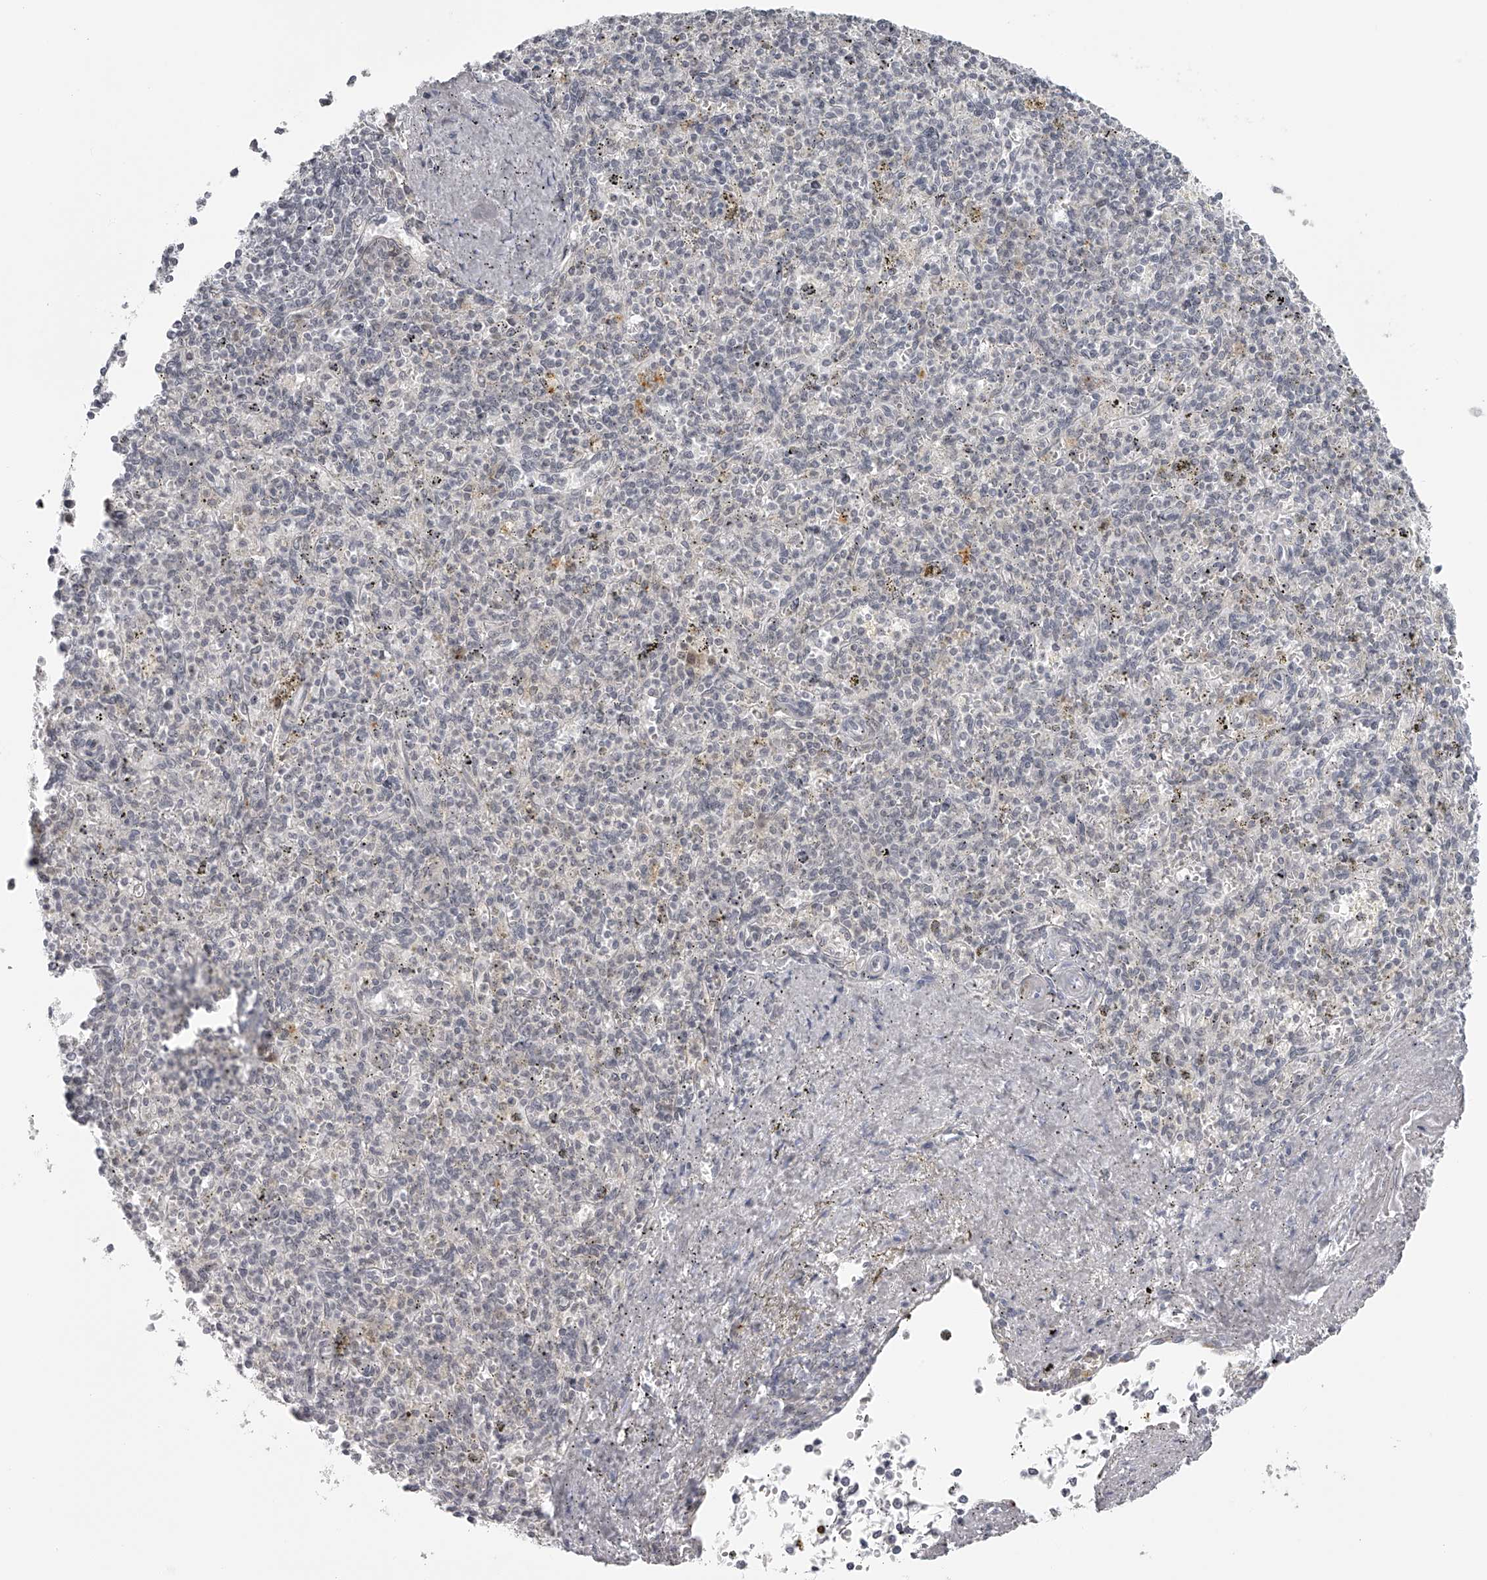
{"staining": {"intensity": "negative", "quantity": "none", "location": "none"}, "tissue": "spleen", "cell_type": "Cells in red pulp", "image_type": "normal", "snomed": [{"axis": "morphology", "description": "Normal tissue, NOS"}, {"axis": "topography", "description": "Spleen"}], "caption": "Immunohistochemistry of unremarkable human spleen displays no staining in cells in red pulp. (DAB IHC visualized using brightfield microscopy, high magnification).", "gene": "RNF220", "patient": {"sex": "male", "age": 72}}